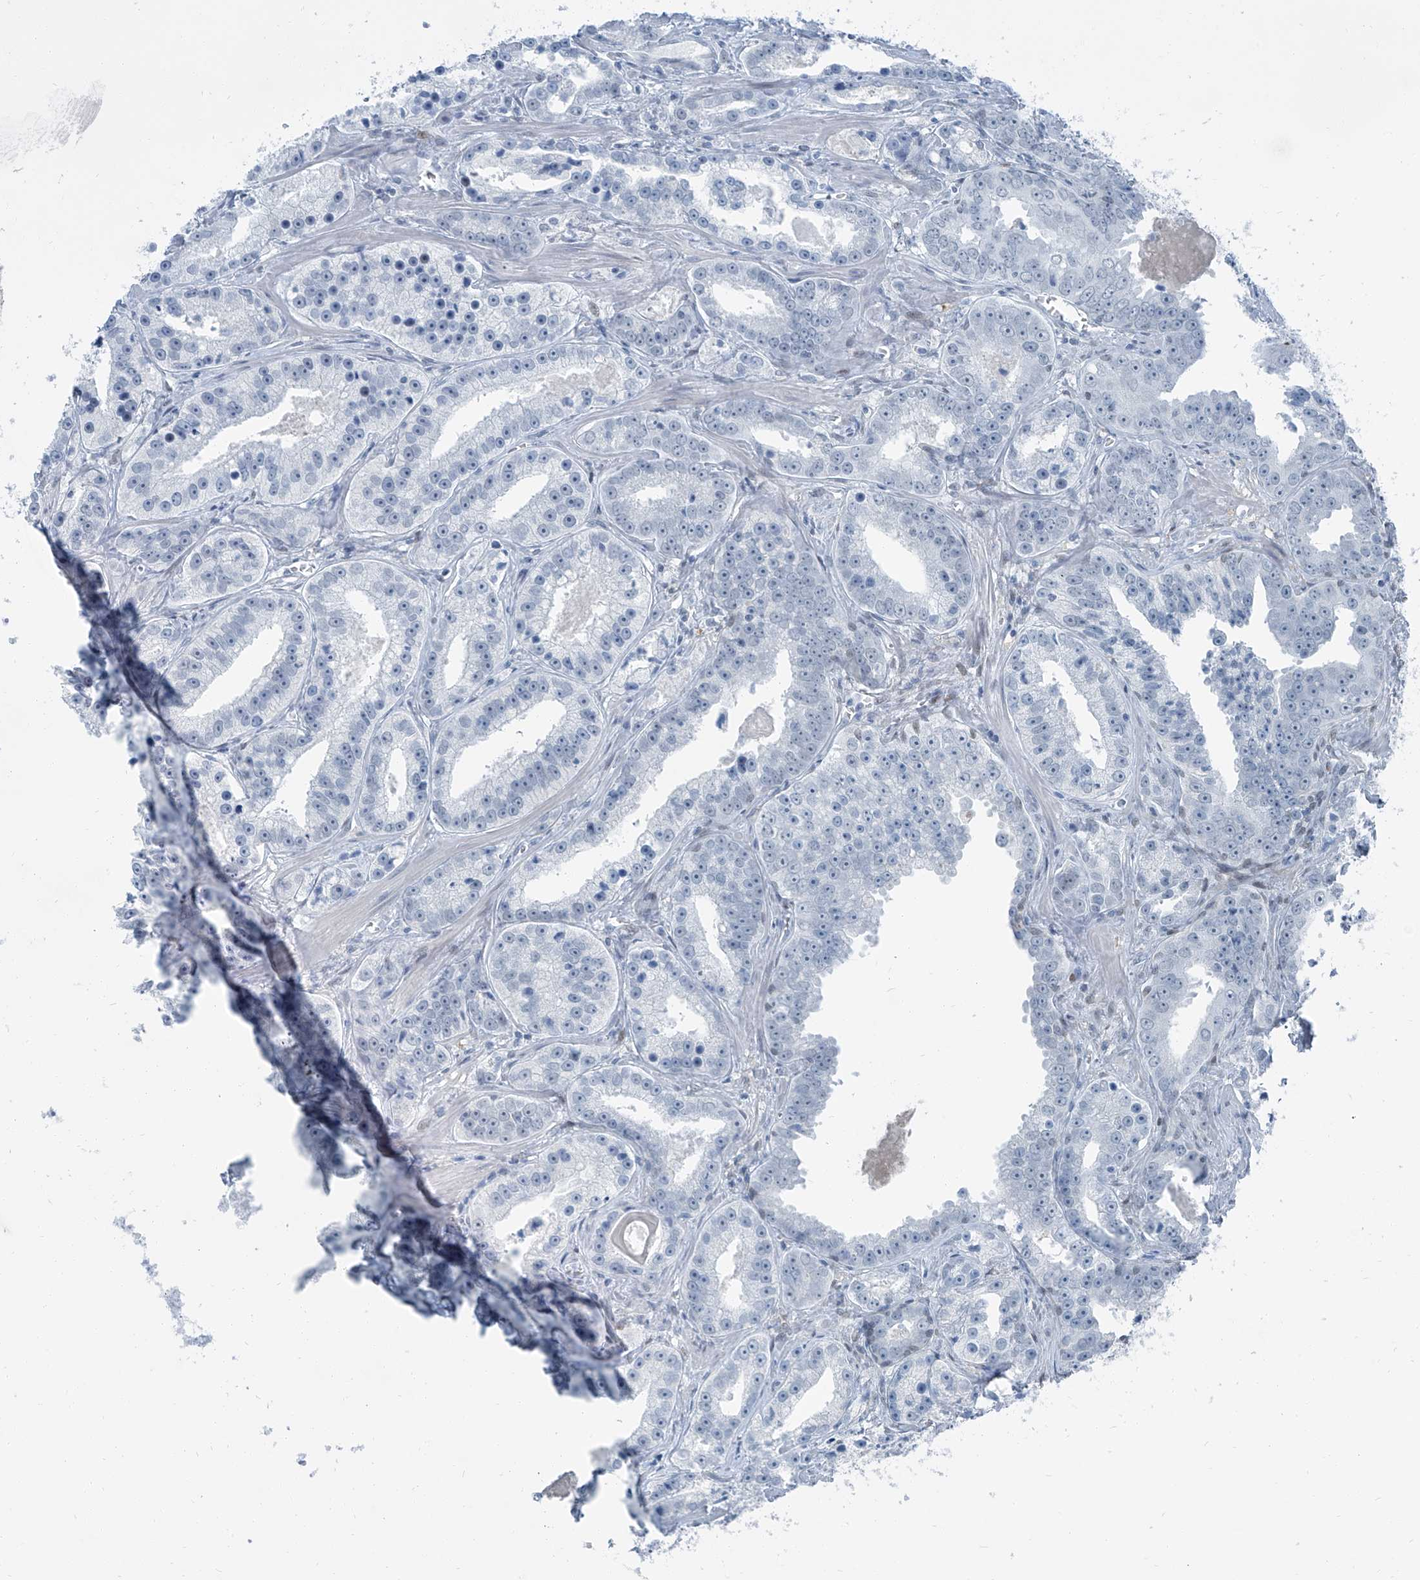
{"staining": {"intensity": "negative", "quantity": "none", "location": "none"}, "tissue": "prostate cancer", "cell_type": "Tumor cells", "image_type": "cancer", "snomed": [{"axis": "morphology", "description": "Adenocarcinoma, High grade"}, {"axis": "topography", "description": "Prostate"}], "caption": "The image reveals no significant staining in tumor cells of prostate cancer.", "gene": "RGN", "patient": {"sex": "male", "age": 62}}